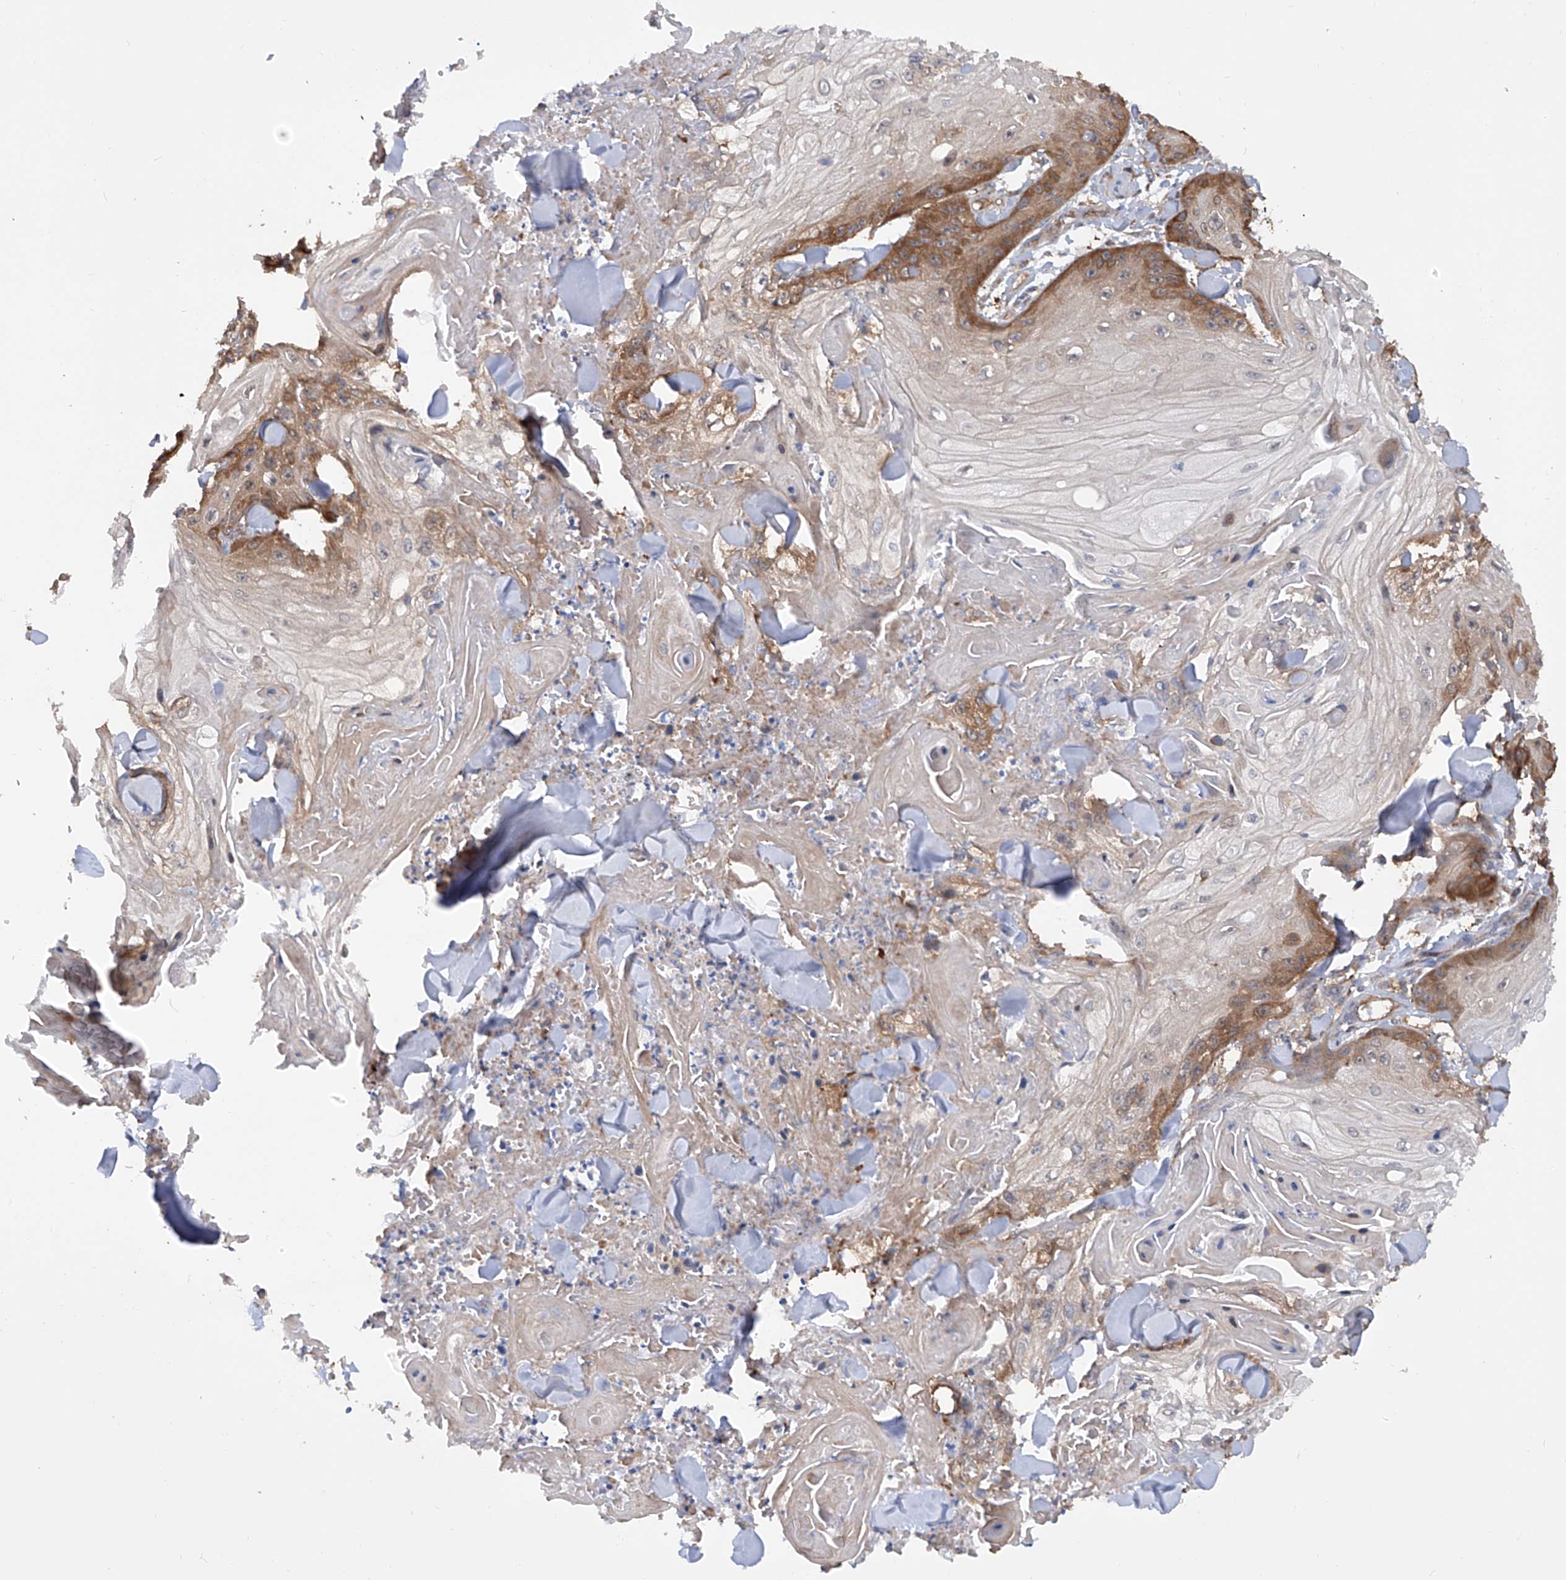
{"staining": {"intensity": "moderate", "quantity": "<25%", "location": "cytoplasmic/membranous"}, "tissue": "skin cancer", "cell_type": "Tumor cells", "image_type": "cancer", "snomed": [{"axis": "morphology", "description": "Squamous cell carcinoma, NOS"}, {"axis": "topography", "description": "Skin"}], "caption": "Immunohistochemistry (DAB) staining of human squamous cell carcinoma (skin) exhibits moderate cytoplasmic/membranous protein expression in approximately <25% of tumor cells.", "gene": "NUDT17", "patient": {"sex": "male", "age": 74}}